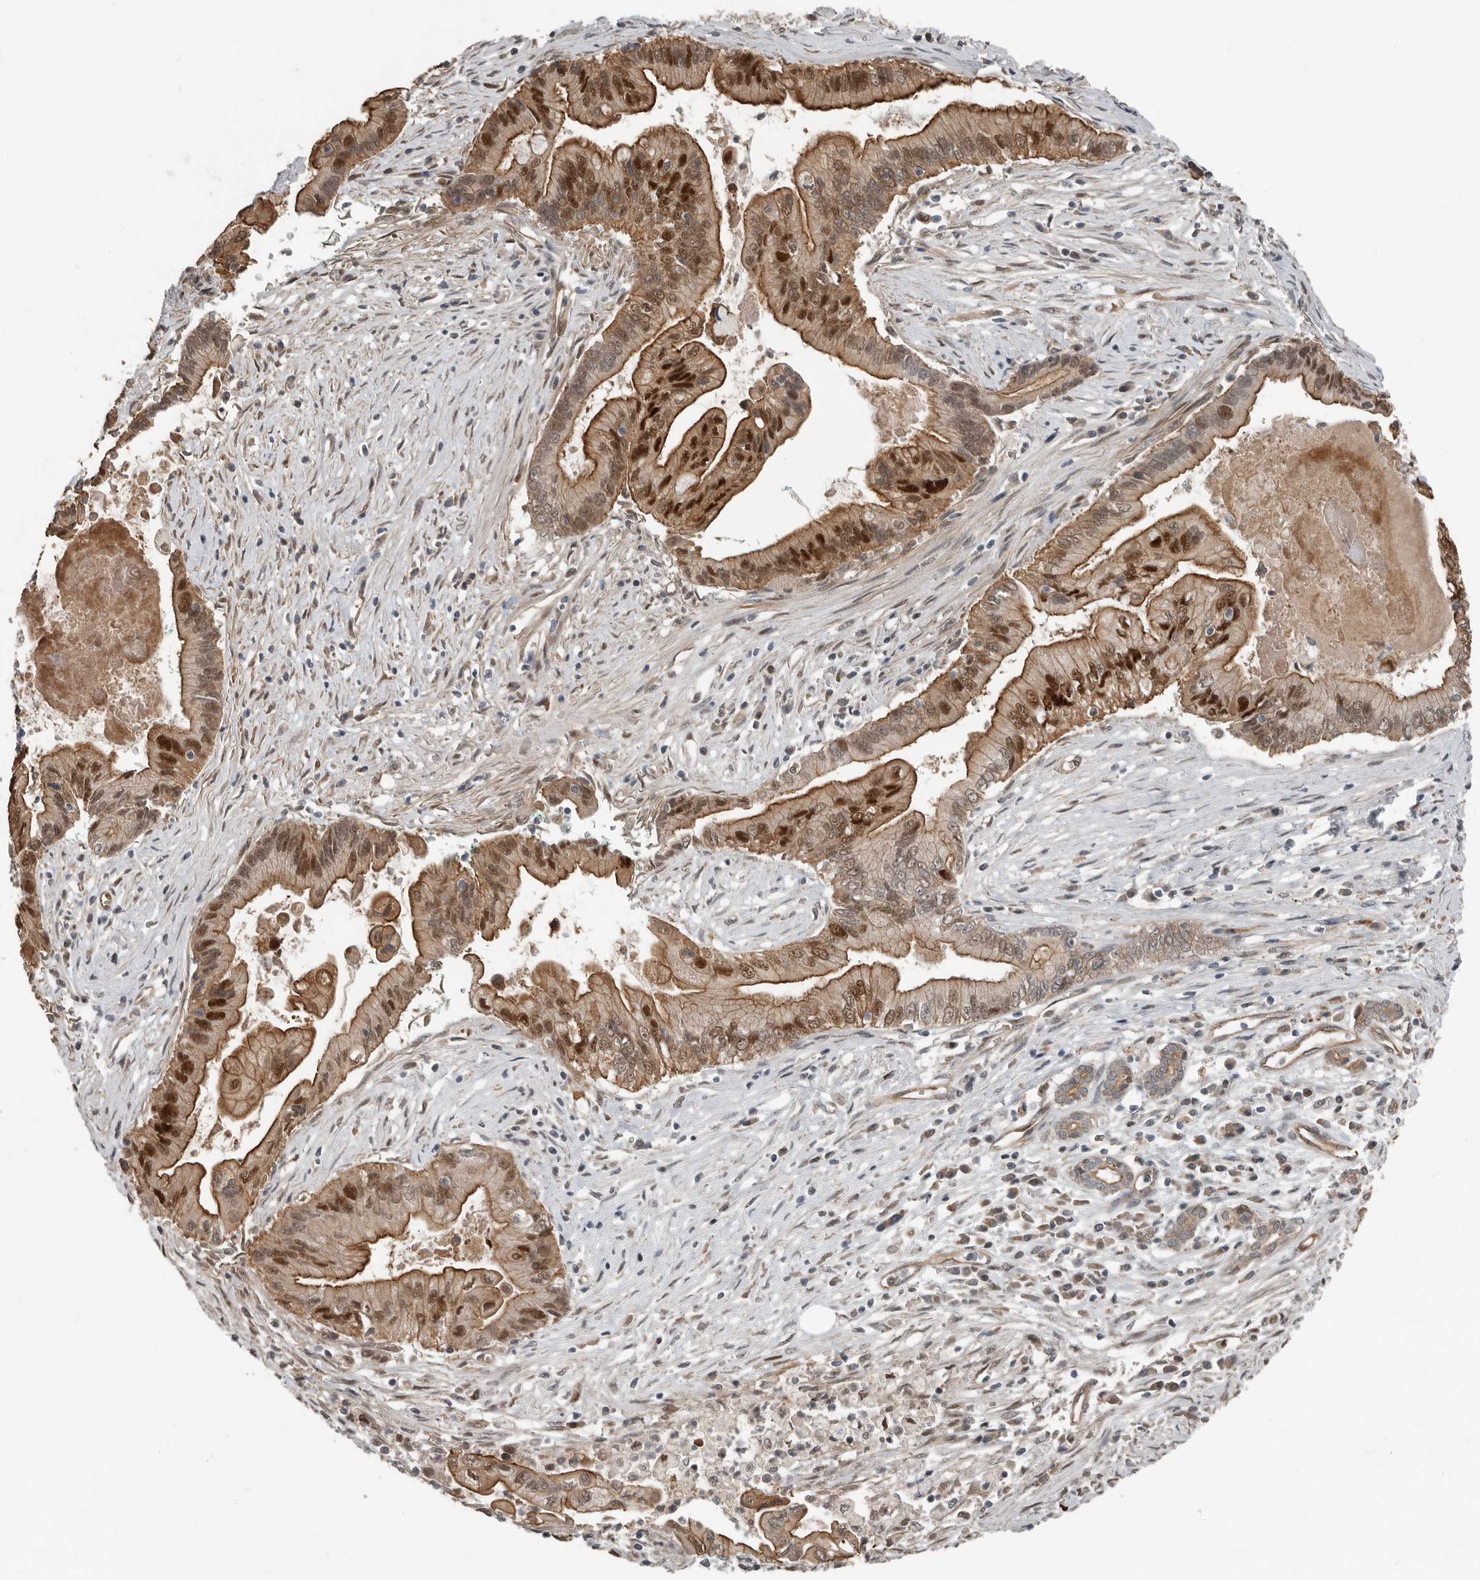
{"staining": {"intensity": "strong", "quantity": "25%-75%", "location": "cytoplasmic/membranous,nuclear"}, "tissue": "pancreatic cancer", "cell_type": "Tumor cells", "image_type": "cancer", "snomed": [{"axis": "morphology", "description": "Adenocarcinoma, NOS"}, {"axis": "topography", "description": "Pancreas"}], "caption": "A brown stain labels strong cytoplasmic/membranous and nuclear staining of a protein in pancreatic adenocarcinoma tumor cells. Immunohistochemistry stains the protein of interest in brown and the nuclei are stained blue.", "gene": "YOD1", "patient": {"sex": "male", "age": 78}}